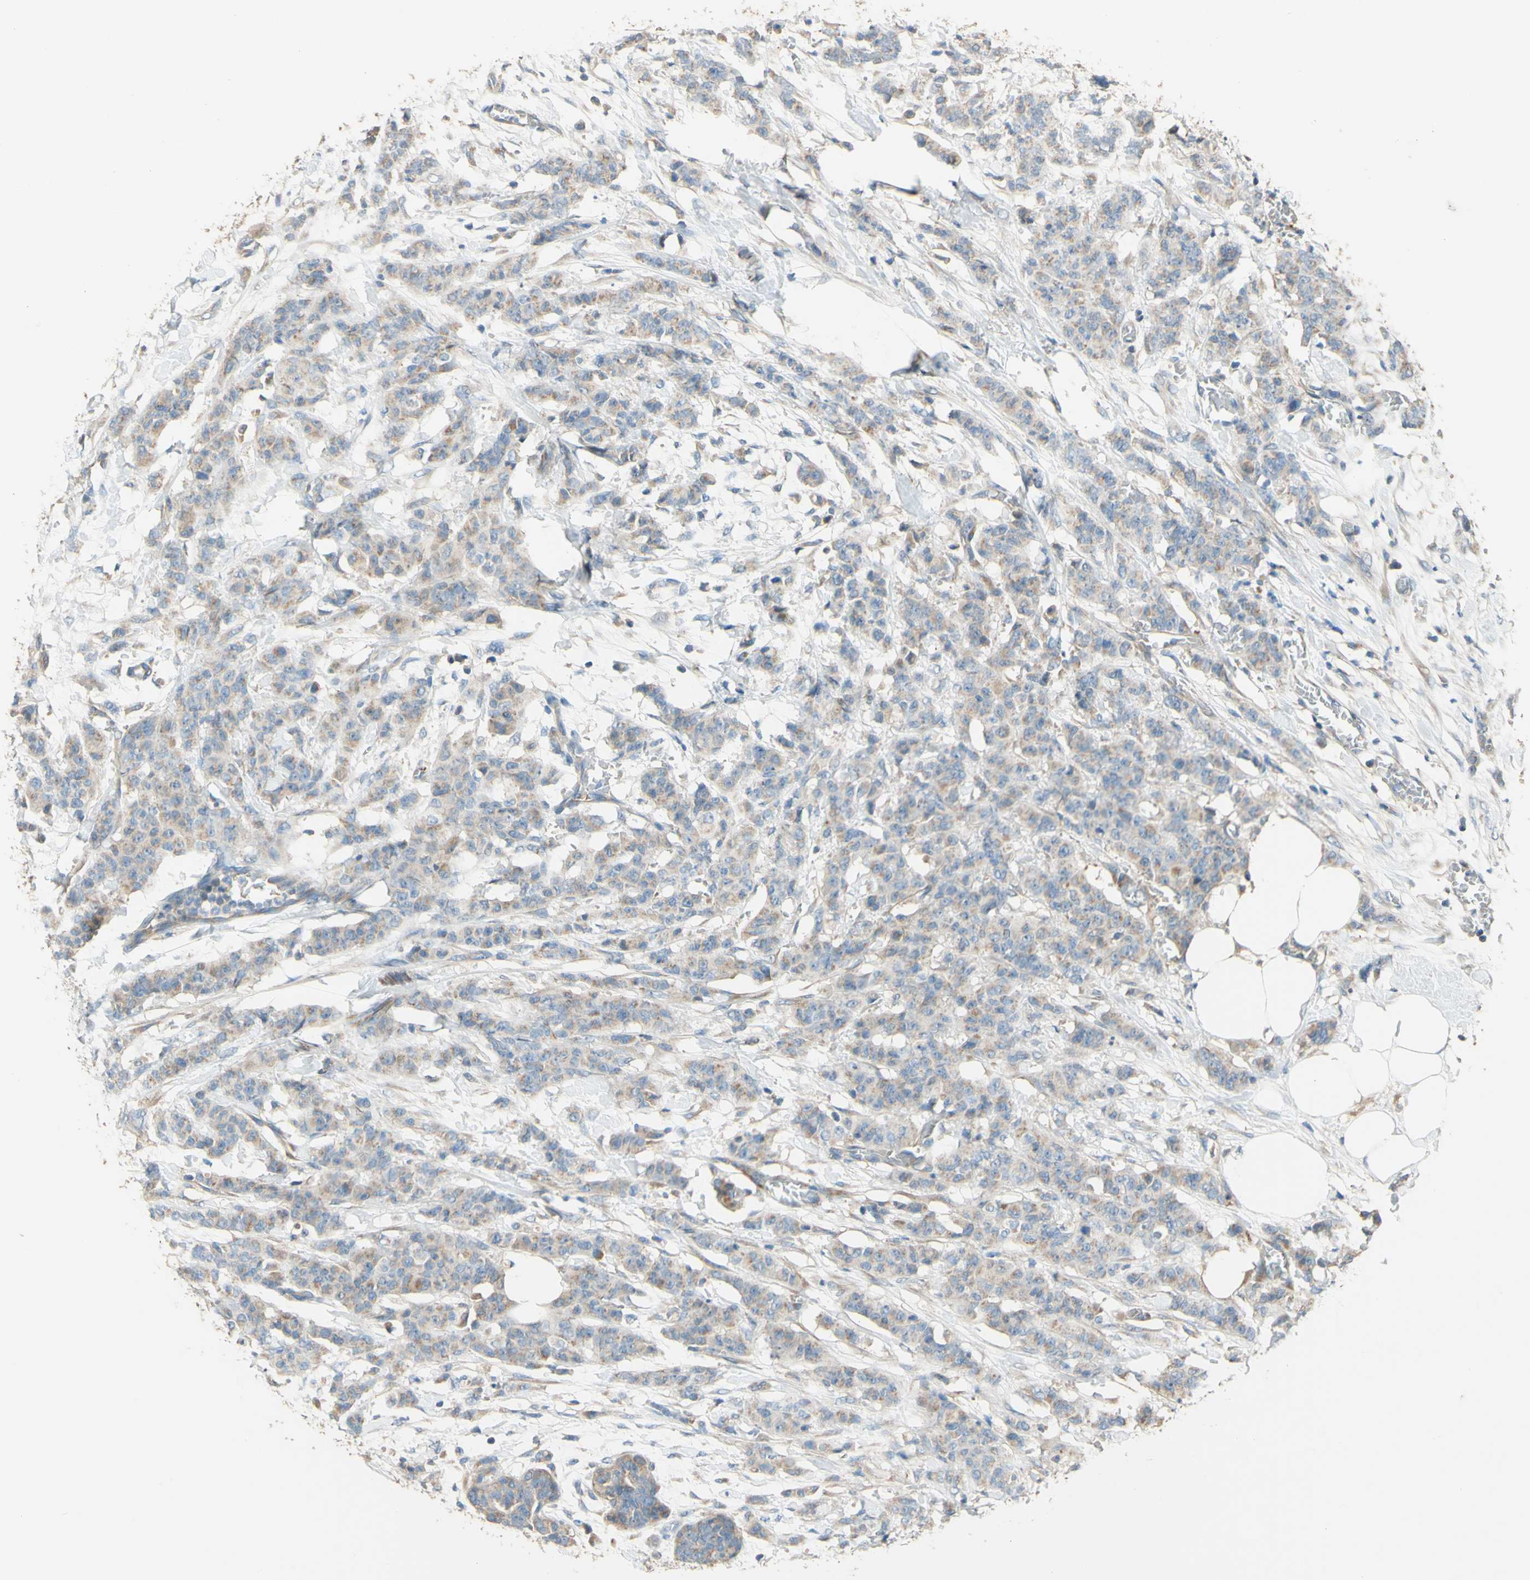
{"staining": {"intensity": "weak", "quantity": ">75%", "location": "cytoplasmic/membranous"}, "tissue": "breast cancer", "cell_type": "Tumor cells", "image_type": "cancer", "snomed": [{"axis": "morphology", "description": "Normal tissue, NOS"}, {"axis": "morphology", "description": "Duct carcinoma"}, {"axis": "topography", "description": "Breast"}], "caption": "Tumor cells exhibit low levels of weak cytoplasmic/membranous expression in about >75% of cells in breast cancer. (brown staining indicates protein expression, while blue staining denotes nuclei).", "gene": "DKK3", "patient": {"sex": "female", "age": 40}}